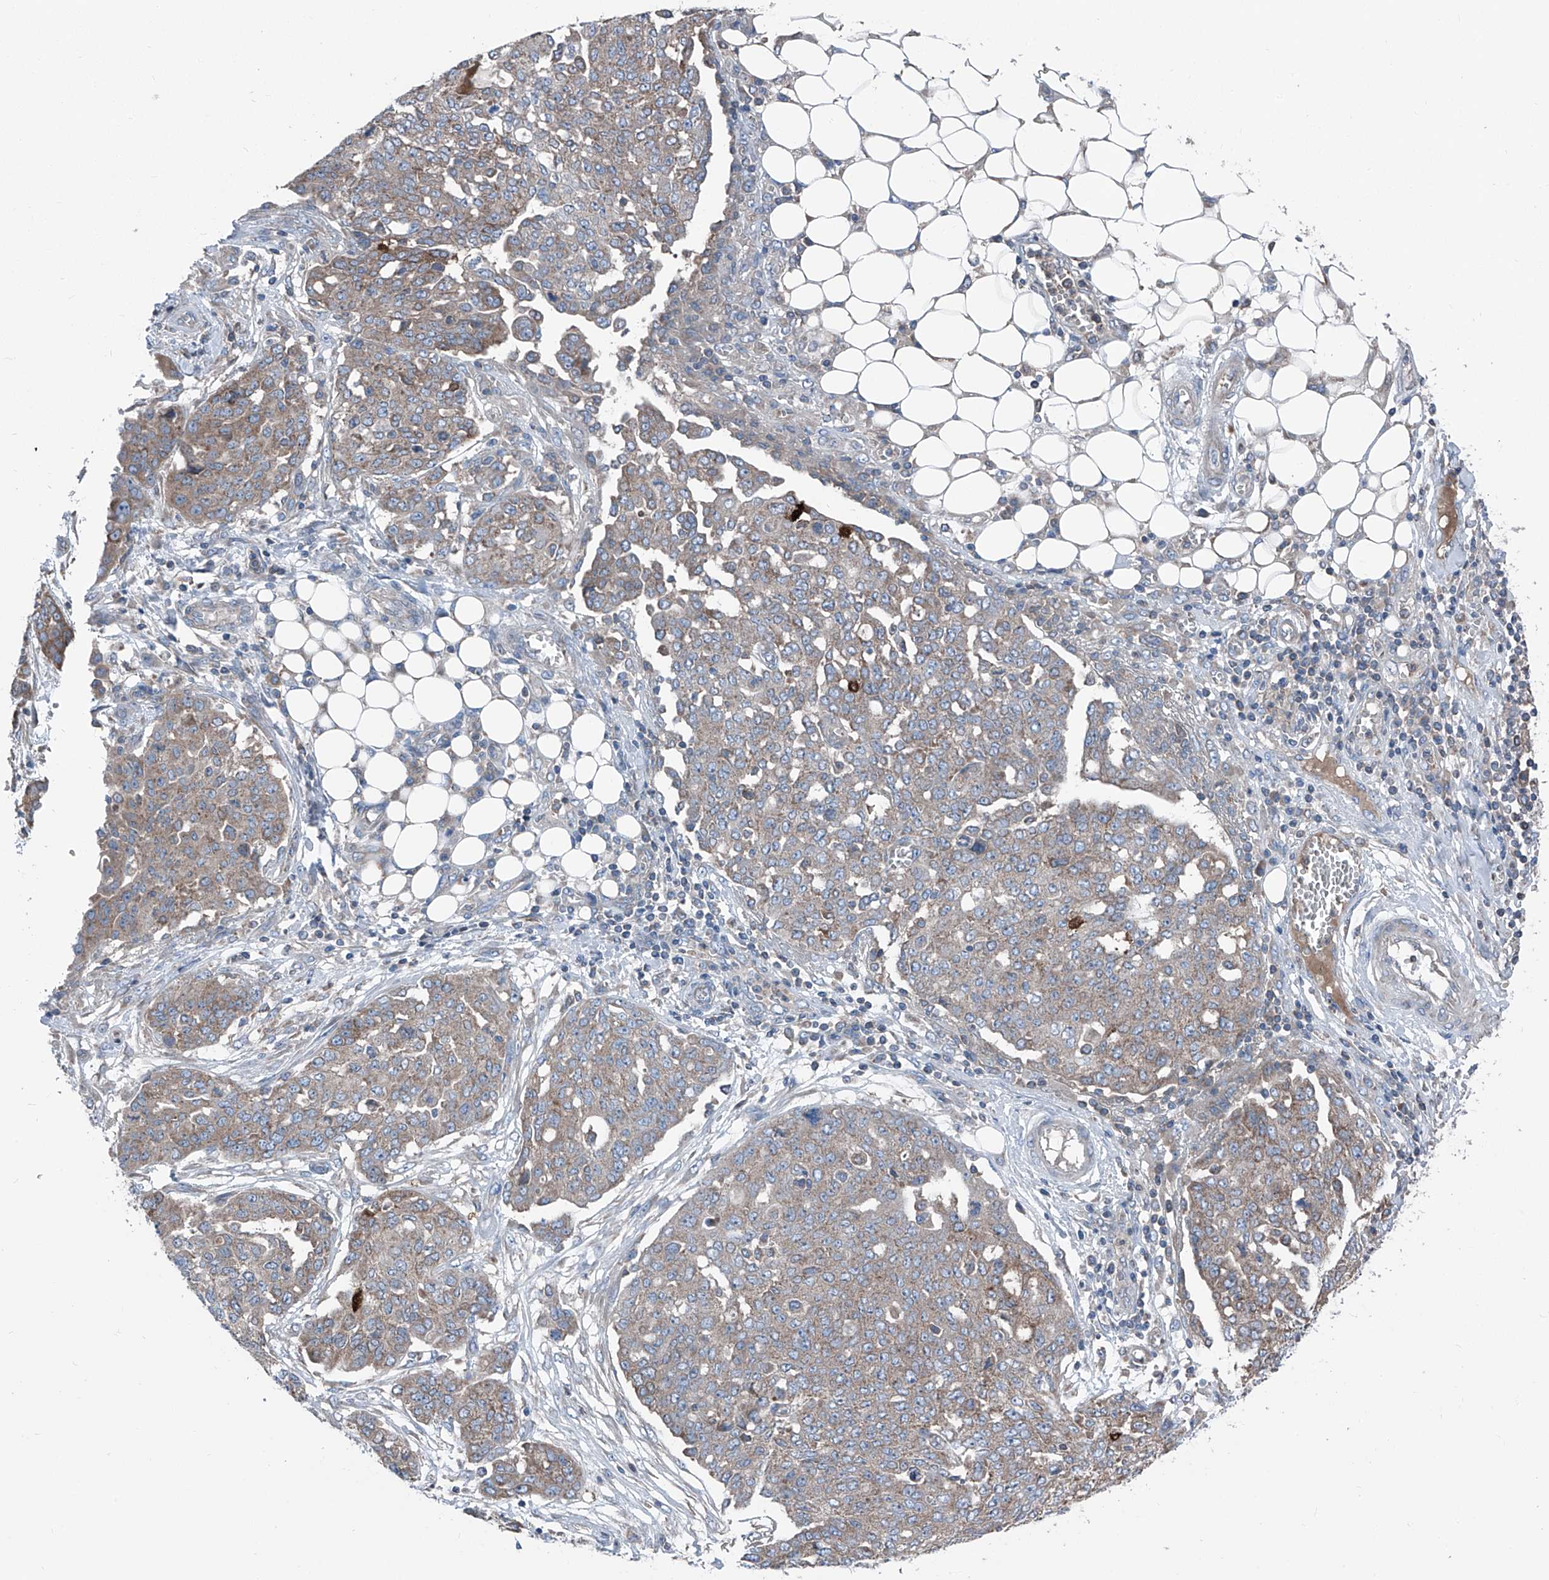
{"staining": {"intensity": "moderate", "quantity": "25%-75%", "location": "cytoplasmic/membranous"}, "tissue": "ovarian cancer", "cell_type": "Tumor cells", "image_type": "cancer", "snomed": [{"axis": "morphology", "description": "Cystadenocarcinoma, serous, NOS"}, {"axis": "topography", "description": "Soft tissue"}, {"axis": "topography", "description": "Ovary"}], "caption": "Immunohistochemistry (IHC) photomicrograph of neoplastic tissue: human ovarian cancer (serous cystadenocarcinoma) stained using IHC exhibits medium levels of moderate protein expression localized specifically in the cytoplasmic/membranous of tumor cells, appearing as a cytoplasmic/membranous brown color.", "gene": "GPAT3", "patient": {"sex": "female", "age": 57}}